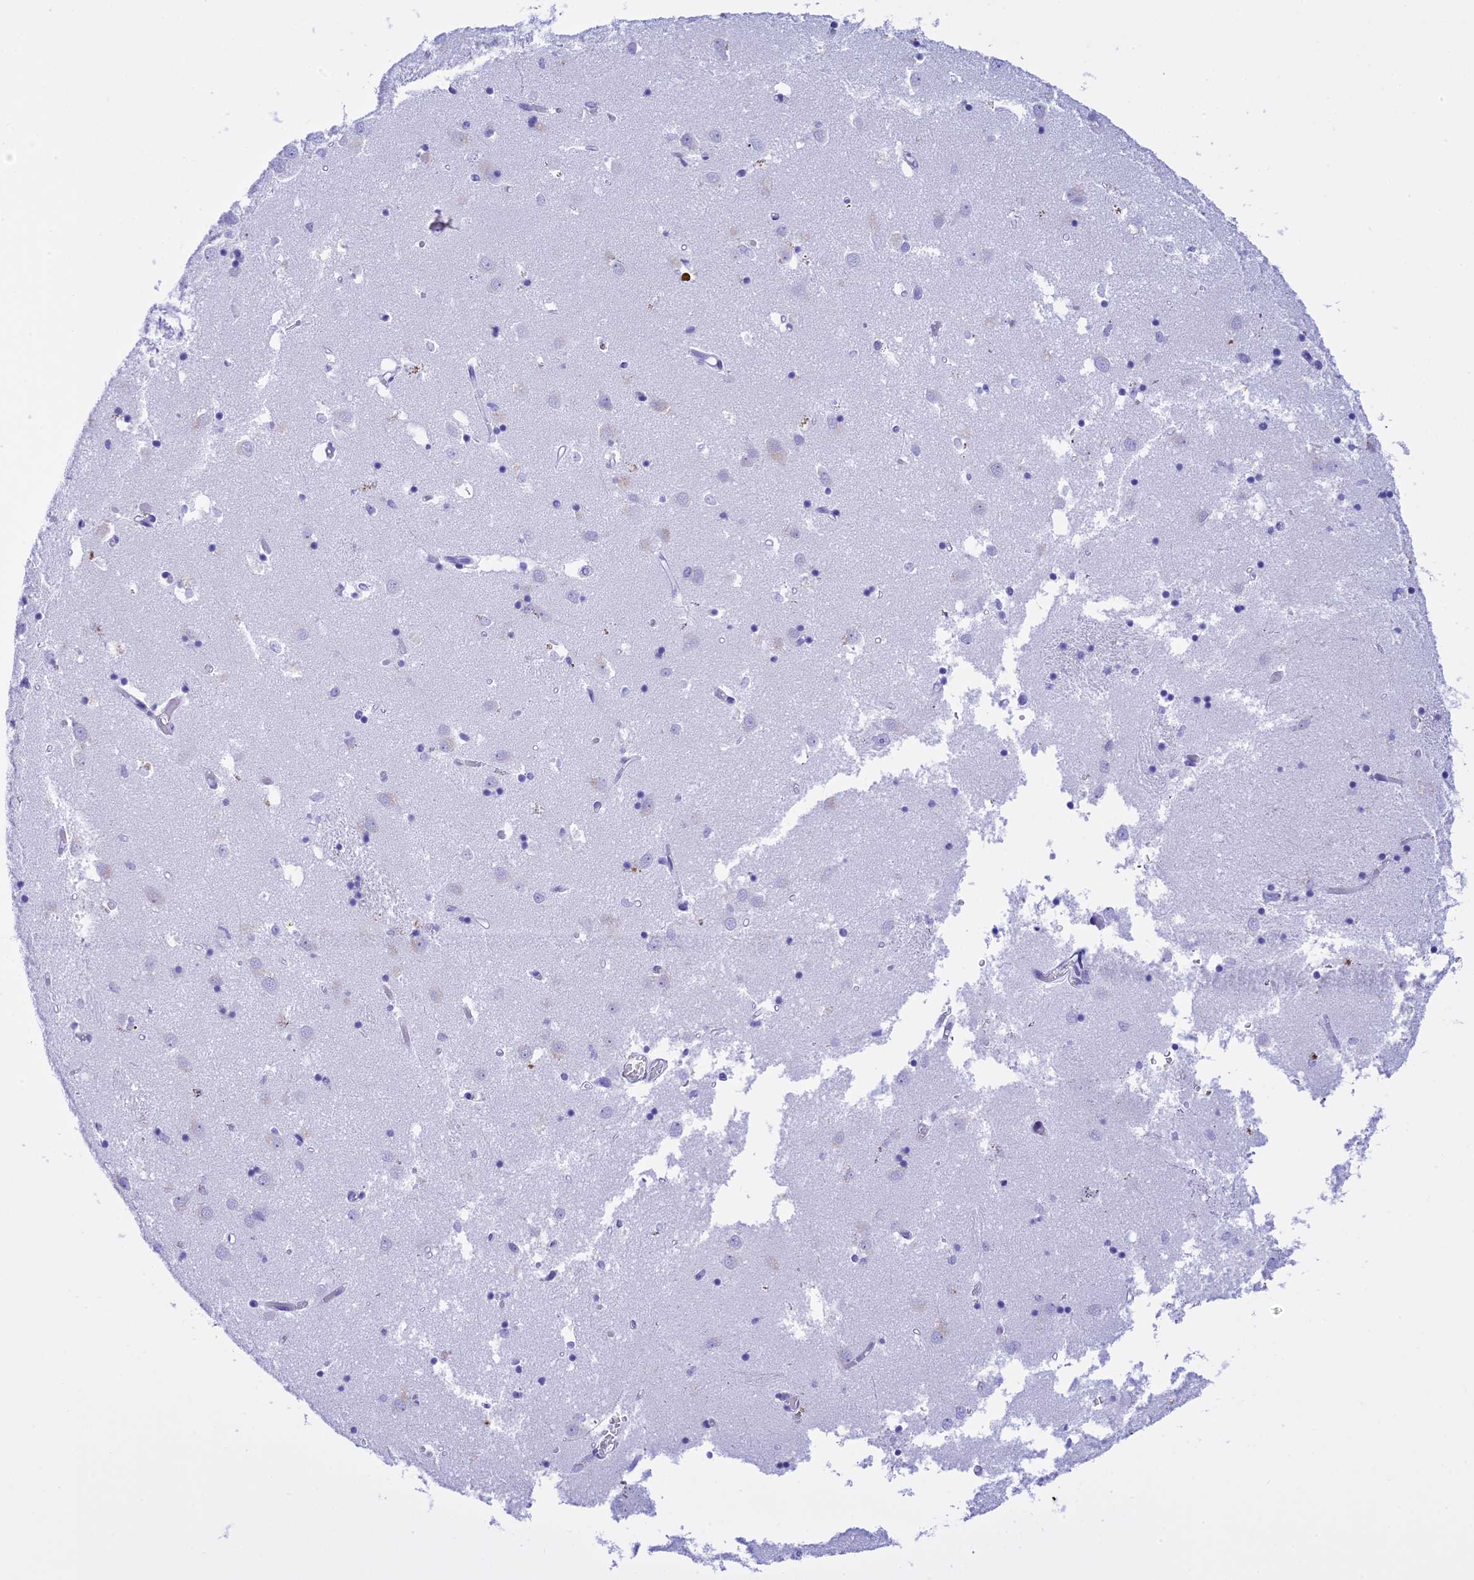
{"staining": {"intensity": "negative", "quantity": "none", "location": "none"}, "tissue": "caudate", "cell_type": "Glial cells", "image_type": "normal", "snomed": [{"axis": "morphology", "description": "Normal tissue, NOS"}, {"axis": "topography", "description": "Lateral ventricle wall"}], "caption": "IHC image of normal caudate: caudate stained with DAB reveals no significant protein positivity in glial cells. Nuclei are stained in blue.", "gene": "BRI3", "patient": {"sex": "male", "age": 70}}